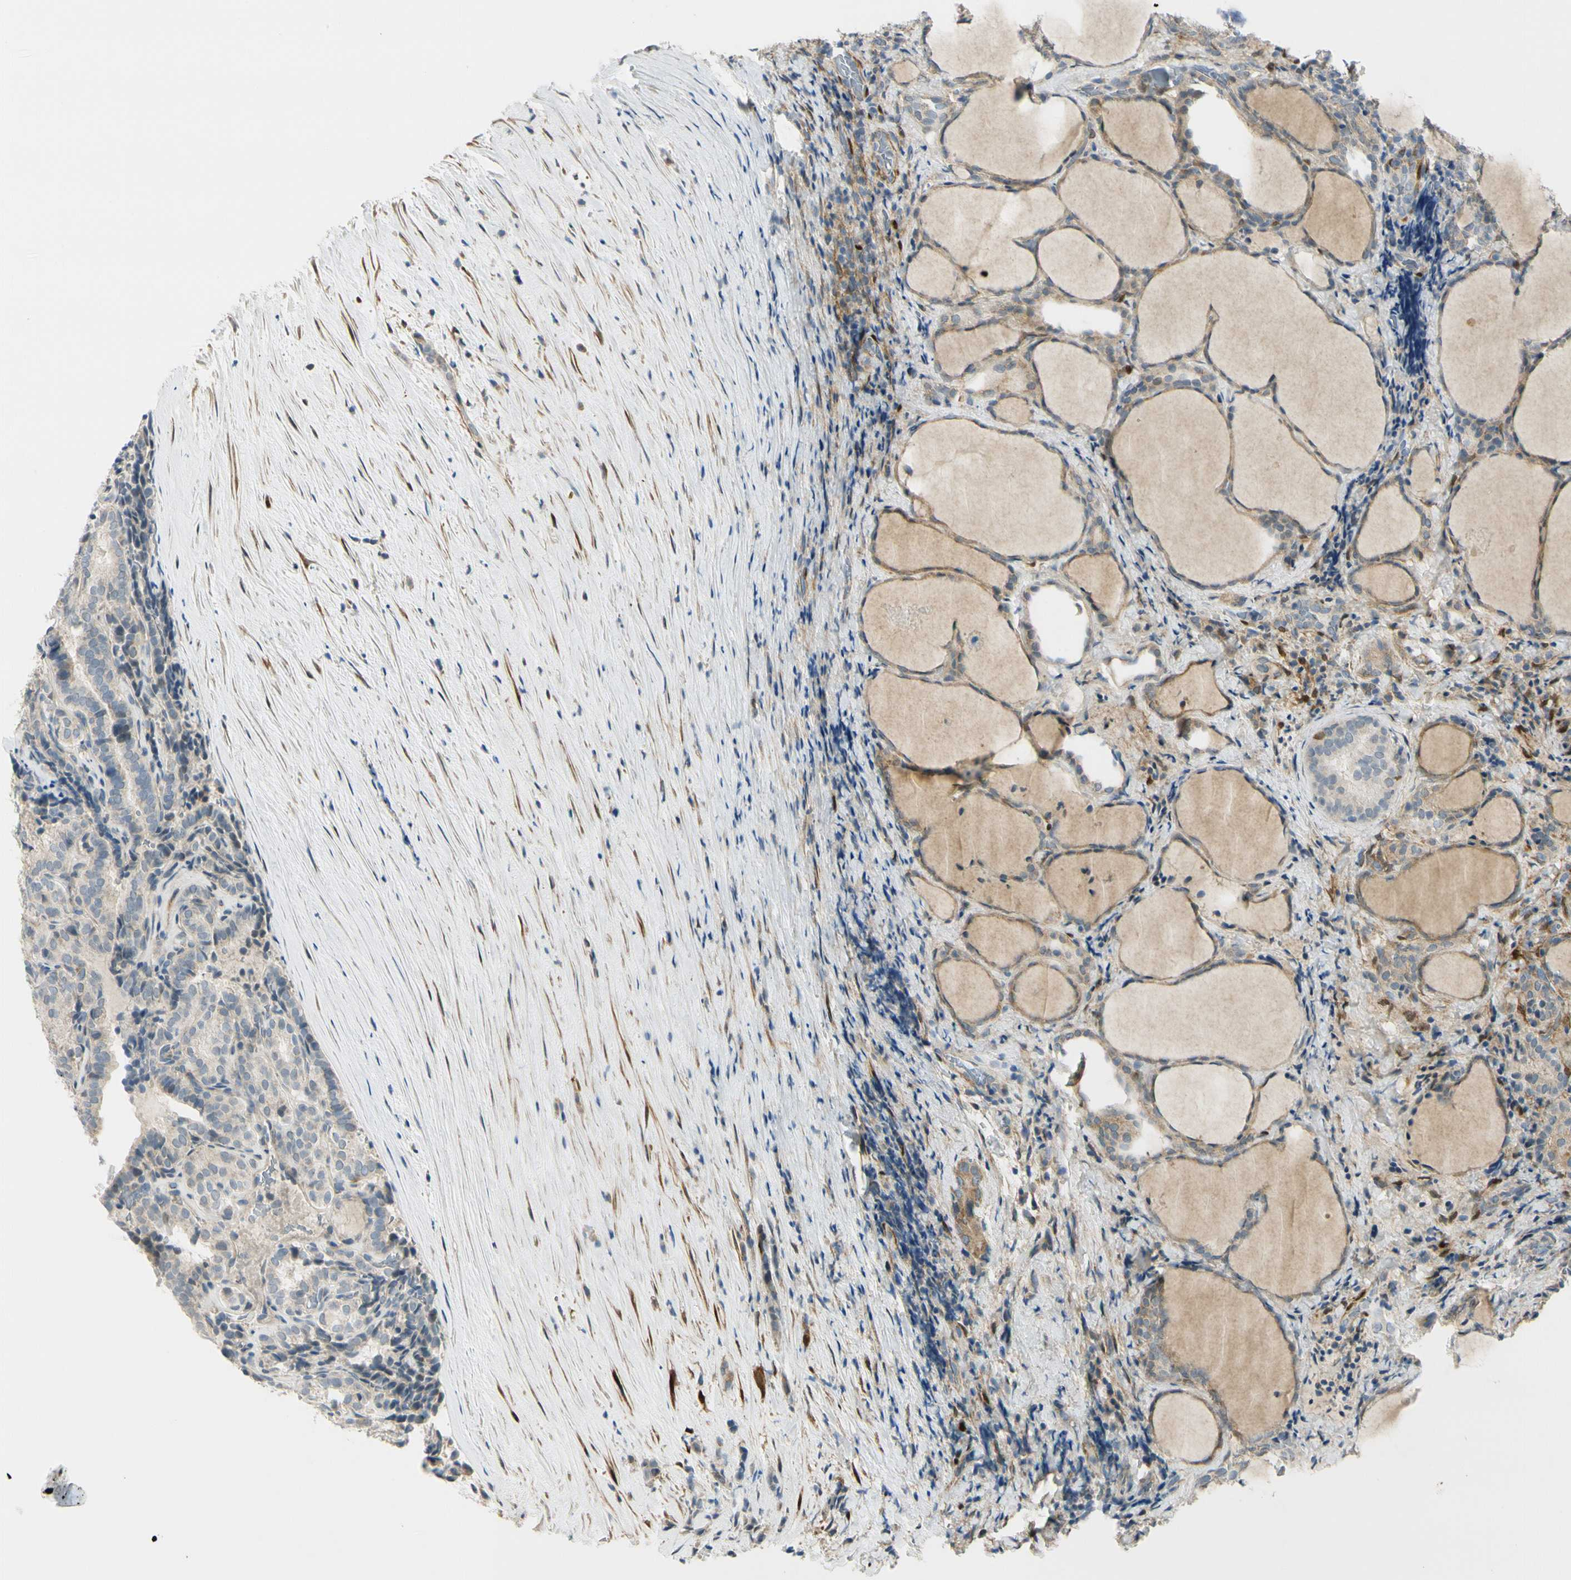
{"staining": {"intensity": "weak", "quantity": "<25%", "location": "cytoplasmic/membranous"}, "tissue": "thyroid cancer", "cell_type": "Tumor cells", "image_type": "cancer", "snomed": [{"axis": "morphology", "description": "Normal tissue, NOS"}, {"axis": "morphology", "description": "Papillary adenocarcinoma, NOS"}, {"axis": "topography", "description": "Thyroid gland"}], "caption": "The photomicrograph reveals no staining of tumor cells in thyroid cancer (papillary adenocarcinoma).", "gene": "FHL2", "patient": {"sex": "female", "age": 30}}